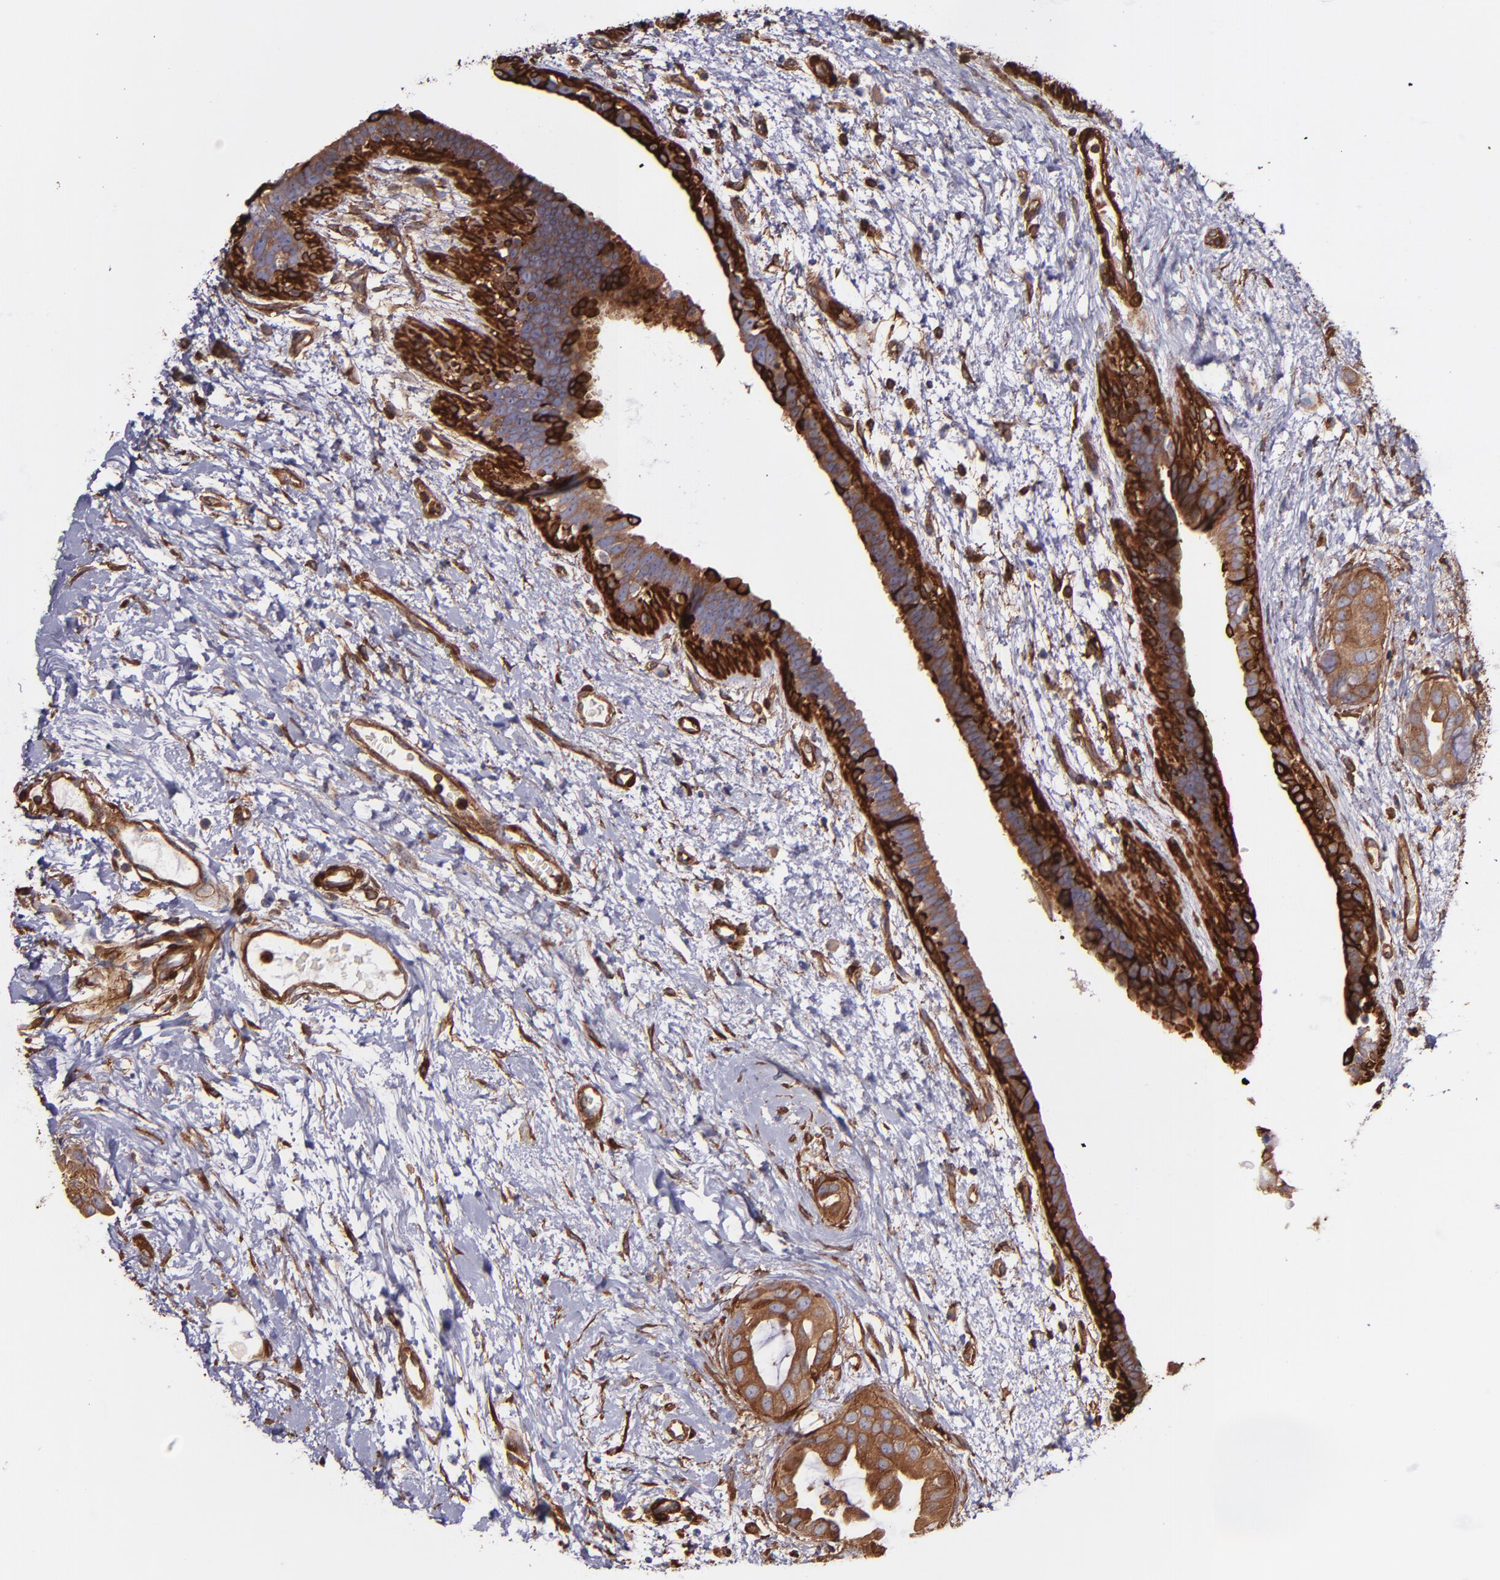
{"staining": {"intensity": "strong", "quantity": ">75%", "location": "cytoplasmic/membranous"}, "tissue": "breast cancer", "cell_type": "Tumor cells", "image_type": "cancer", "snomed": [{"axis": "morphology", "description": "Duct carcinoma"}, {"axis": "topography", "description": "Breast"}], "caption": "This is a histology image of immunohistochemistry staining of infiltrating ductal carcinoma (breast), which shows strong positivity in the cytoplasmic/membranous of tumor cells.", "gene": "VCL", "patient": {"sex": "female", "age": 40}}